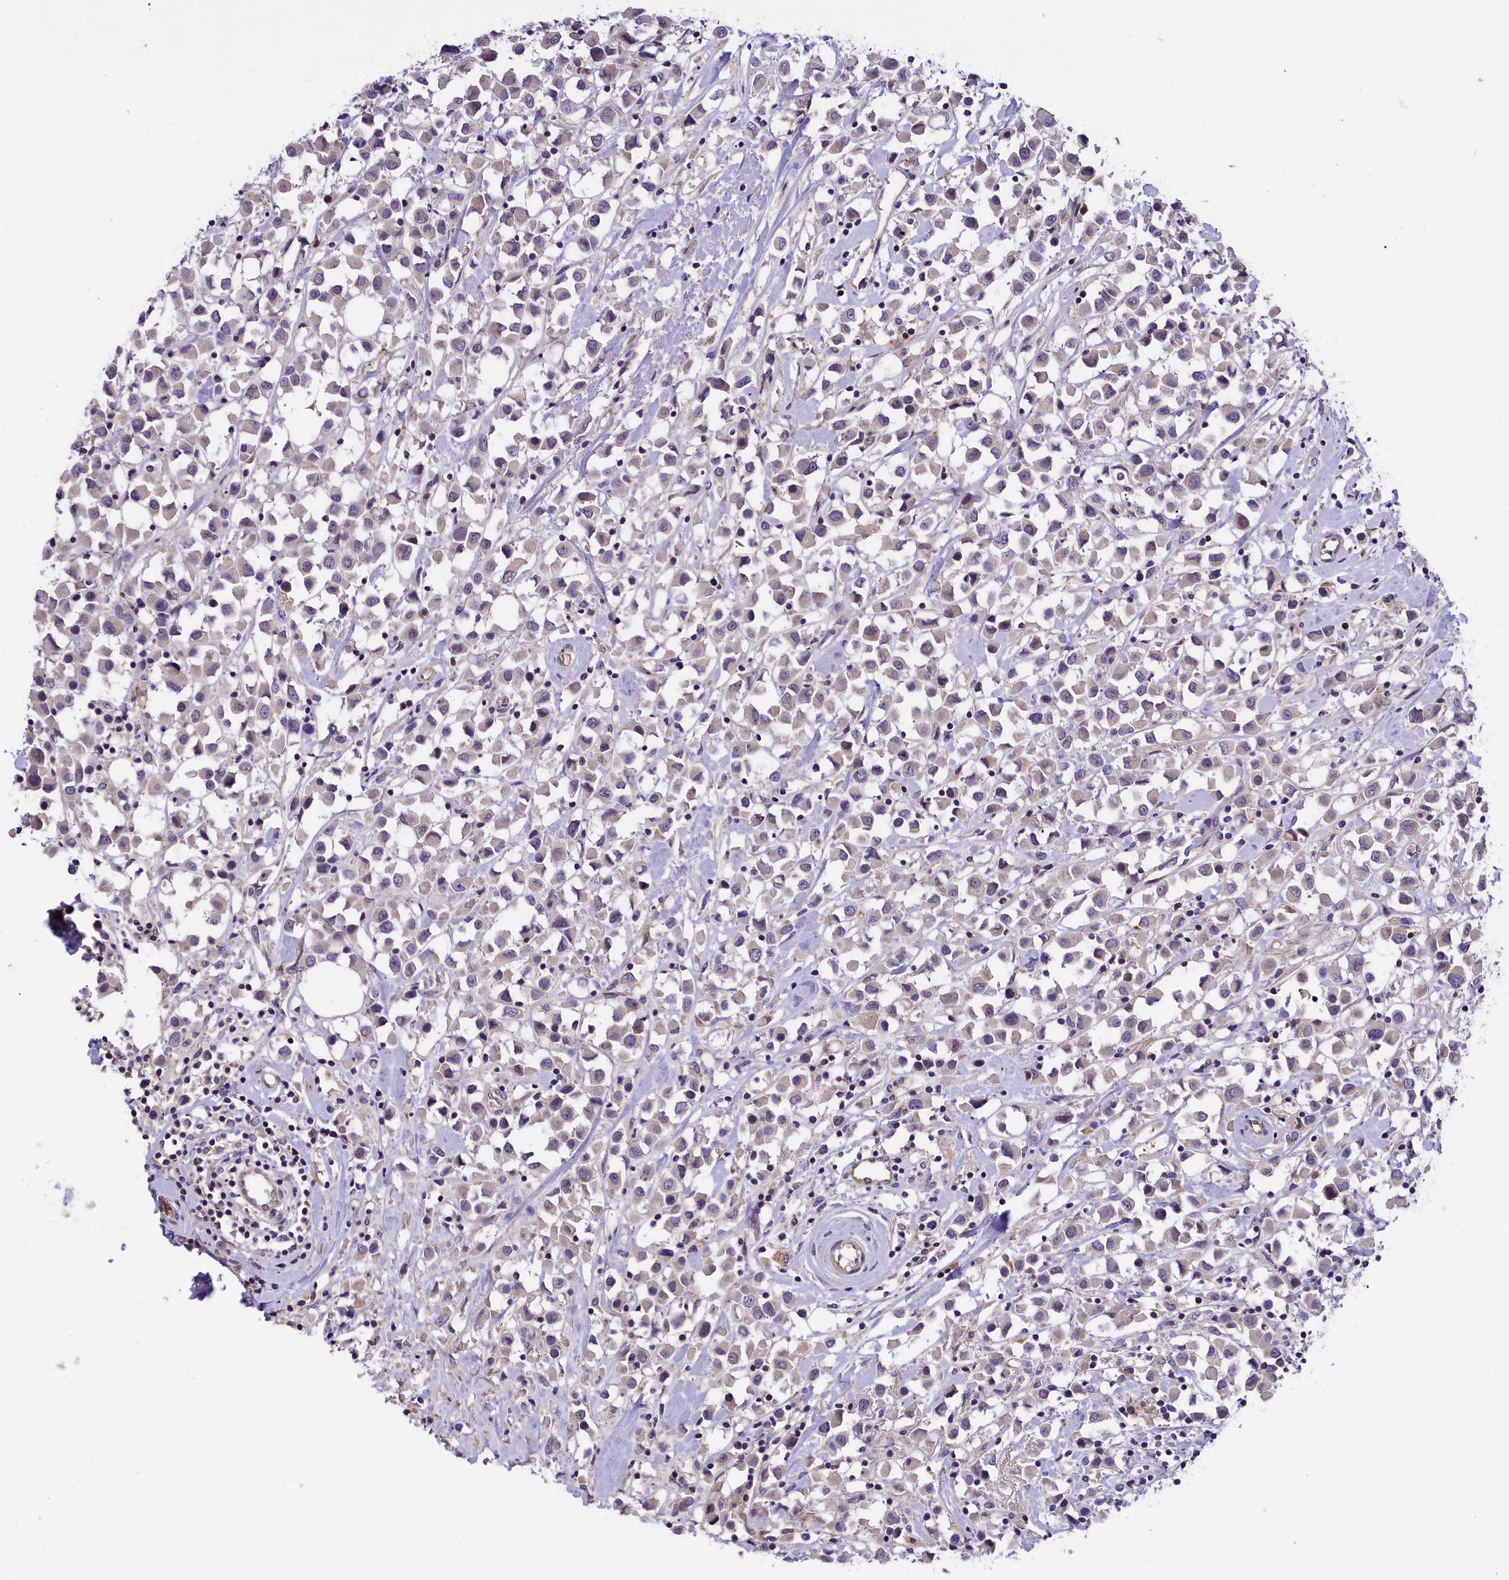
{"staining": {"intensity": "weak", "quantity": "<25%", "location": "cytoplasmic/membranous"}, "tissue": "breast cancer", "cell_type": "Tumor cells", "image_type": "cancer", "snomed": [{"axis": "morphology", "description": "Duct carcinoma"}, {"axis": "topography", "description": "Breast"}], "caption": "Tumor cells are negative for brown protein staining in breast cancer. (IHC, brightfield microscopy, high magnification).", "gene": "CCDC32", "patient": {"sex": "female", "age": 61}}